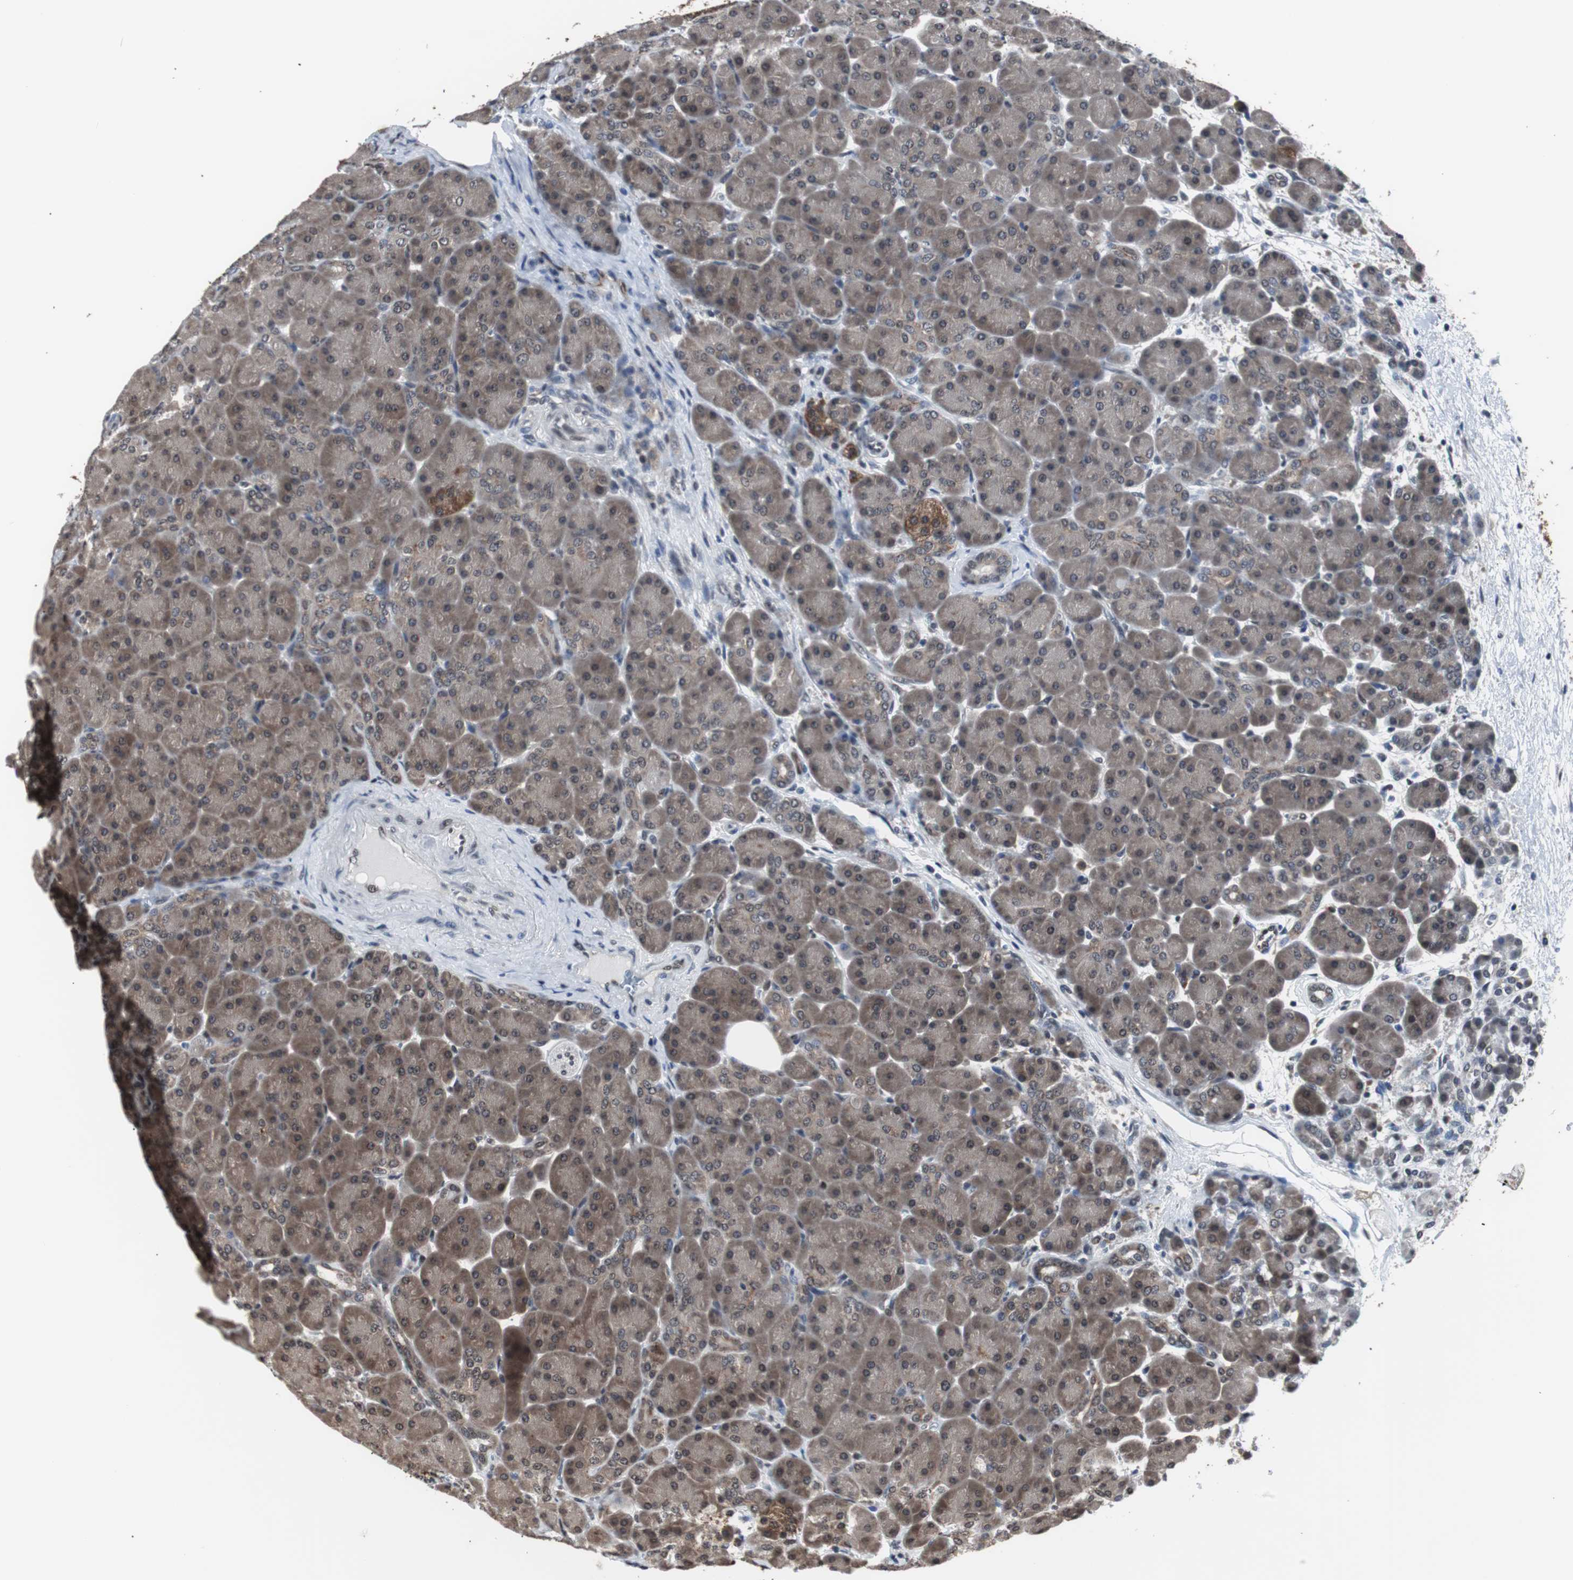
{"staining": {"intensity": "weak", "quantity": ">75%", "location": "cytoplasmic/membranous"}, "tissue": "pancreas", "cell_type": "Exocrine glandular cells", "image_type": "normal", "snomed": [{"axis": "morphology", "description": "Normal tissue, NOS"}, {"axis": "topography", "description": "Pancreas"}], "caption": "Immunohistochemical staining of benign pancreas demonstrates >75% levels of weak cytoplasmic/membranous protein staining in about >75% of exocrine glandular cells.", "gene": "SMAD1", "patient": {"sex": "male", "age": 66}}